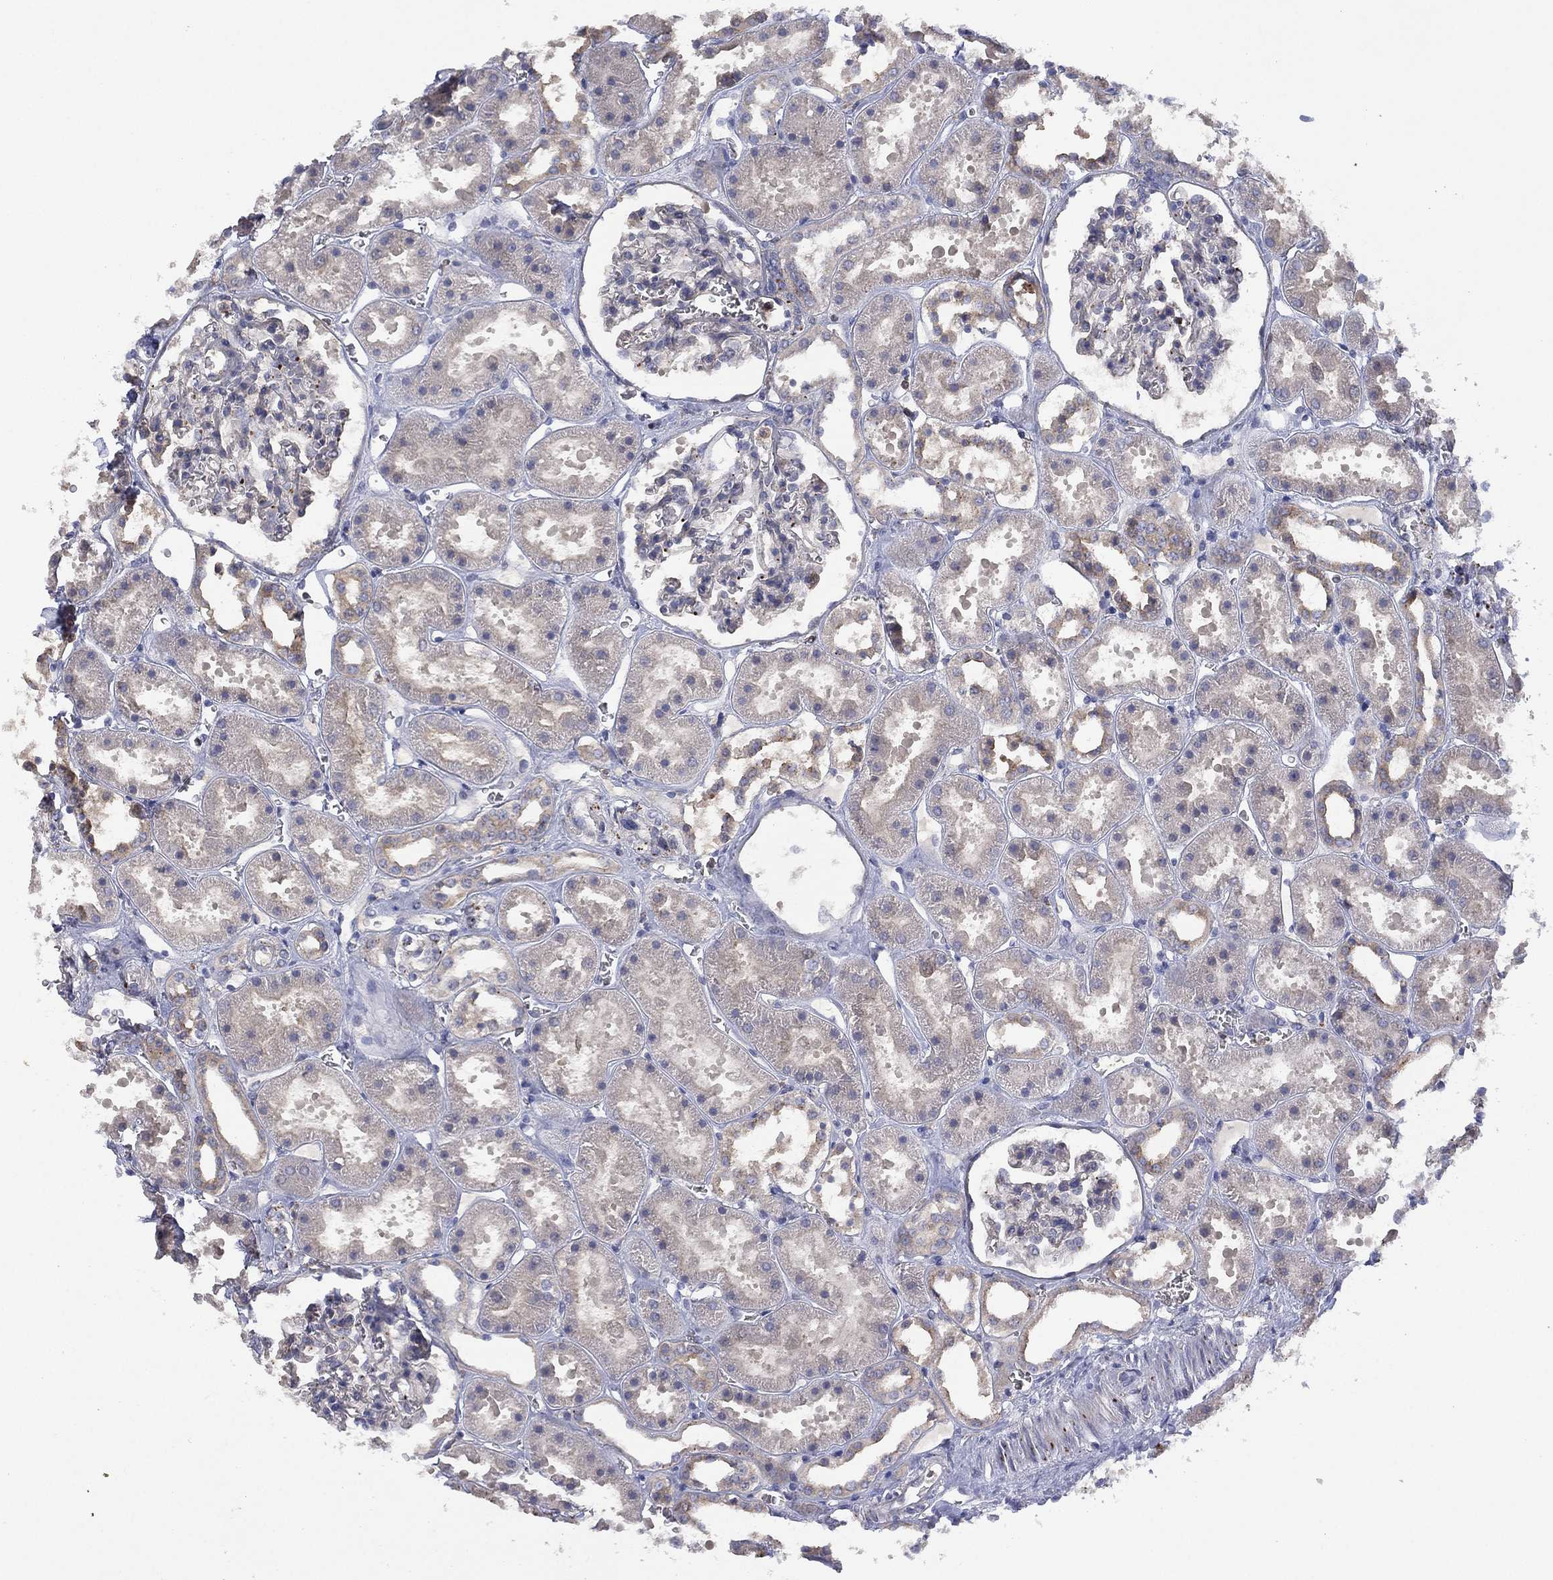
{"staining": {"intensity": "negative", "quantity": "none", "location": "none"}, "tissue": "kidney", "cell_type": "Cells in glomeruli", "image_type": "normal", "snomed": [{"axis": "morphology", "description": "Normal tissue, NOS"}, {"axis": "topography", "description": "Kidney"}], "caption": "The histopathology image shows no staining of cells in glomeruli in normal kidney.", "gene": "DOCK8", "patient": {"sex": "female", "age": 41}}